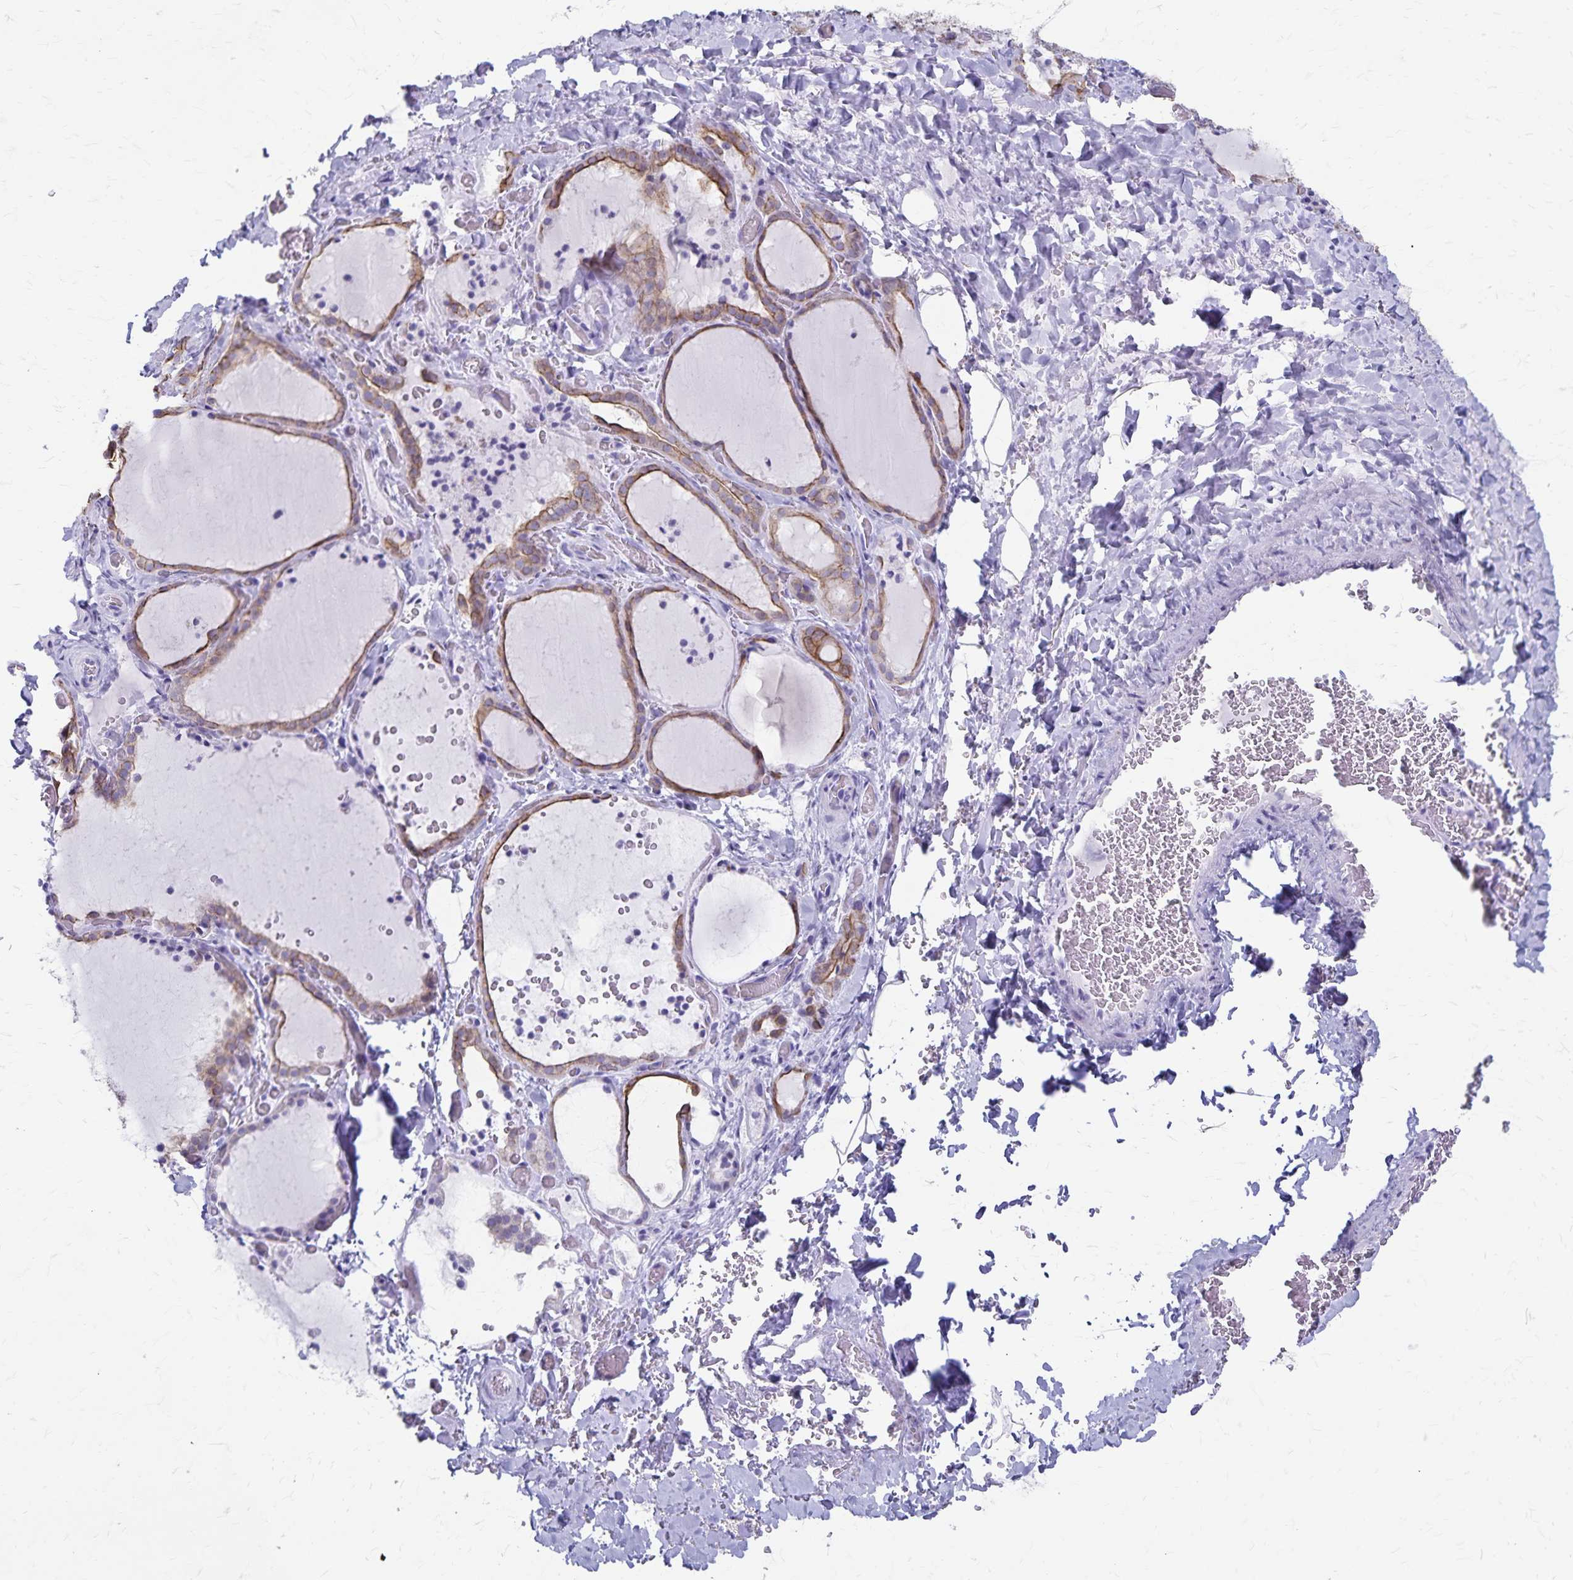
{"staining": {"intensity": "moderate", "quantity": ">75%", "location": "cytoplasmic/membranous"}, "tissue": "thyroid gland", "cell_type": "Glandular cells", "image_type": "normal", "snomed": [{"axis": "morphology", "description": "Normal tissue, NOS"}, {"axis": "topography", "description": "Thyroid gland"}], "caption": "Immunohistochemical staining of benign thyroid gland shows >75% levels of moderate cytoplasmic/membranous protein expression in about >75% of glandular cells.", "gene": "GPBAR1", "patient": {"sex": "female", "age": 22}}